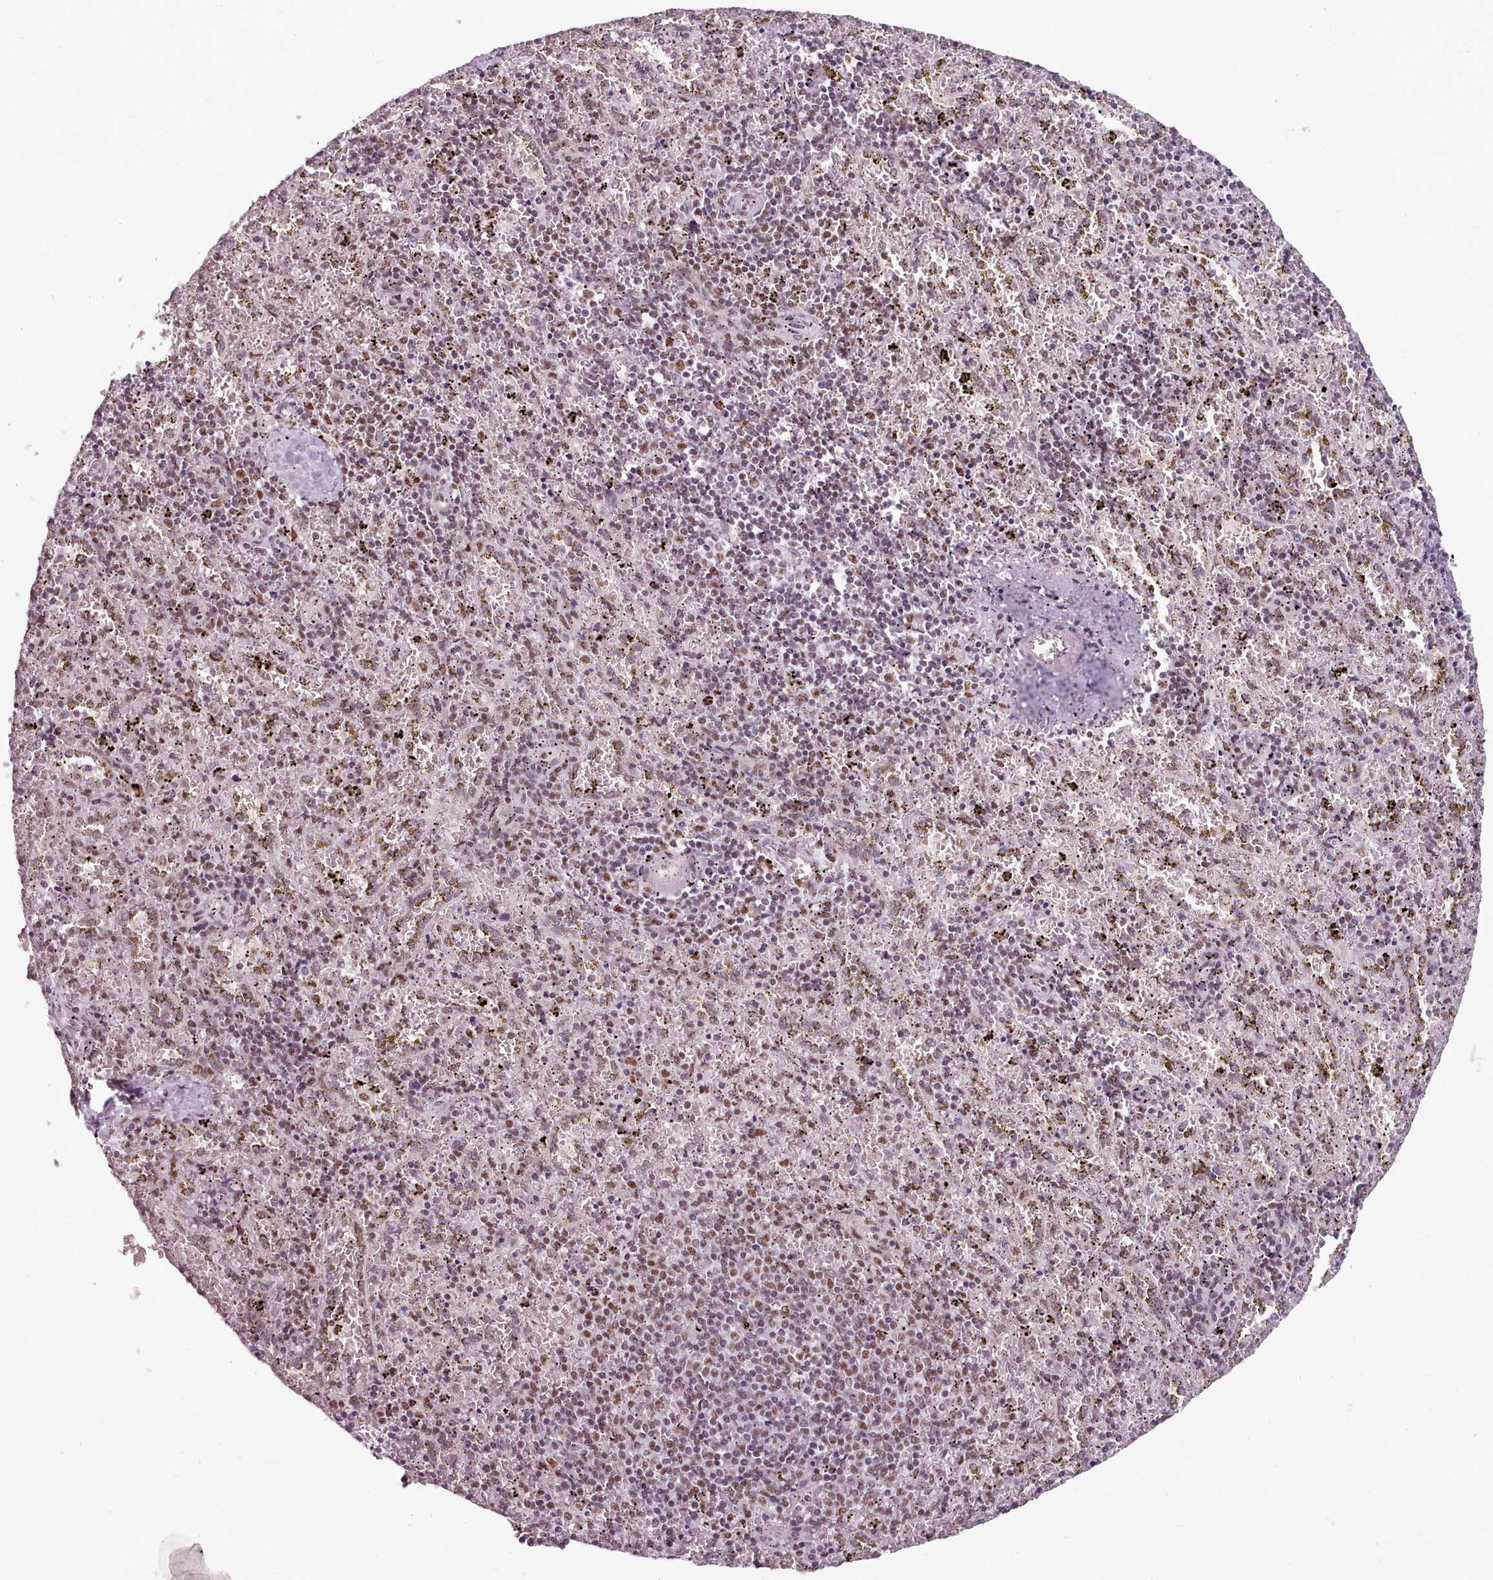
{"staining": {"intensity": "moderate", "quantity": "25%-75%", "location": "nuclear"}, "tissue": "spleen", "cell_type": "Cells in red pulp", "image_type": "normal", "snomed": [{"axis": "morphology", "description": "Normal tissue, NOS"}, {"axis": "topography", "description": "Spleen"}], "caption": "This image exhibits IHC staining of benign human spleen, with medium moderate nuclear staining in about 25%-75% of cells in red pulp.", "gene": "SRRM1", "patient": {"sex": "male", "age": 11}}